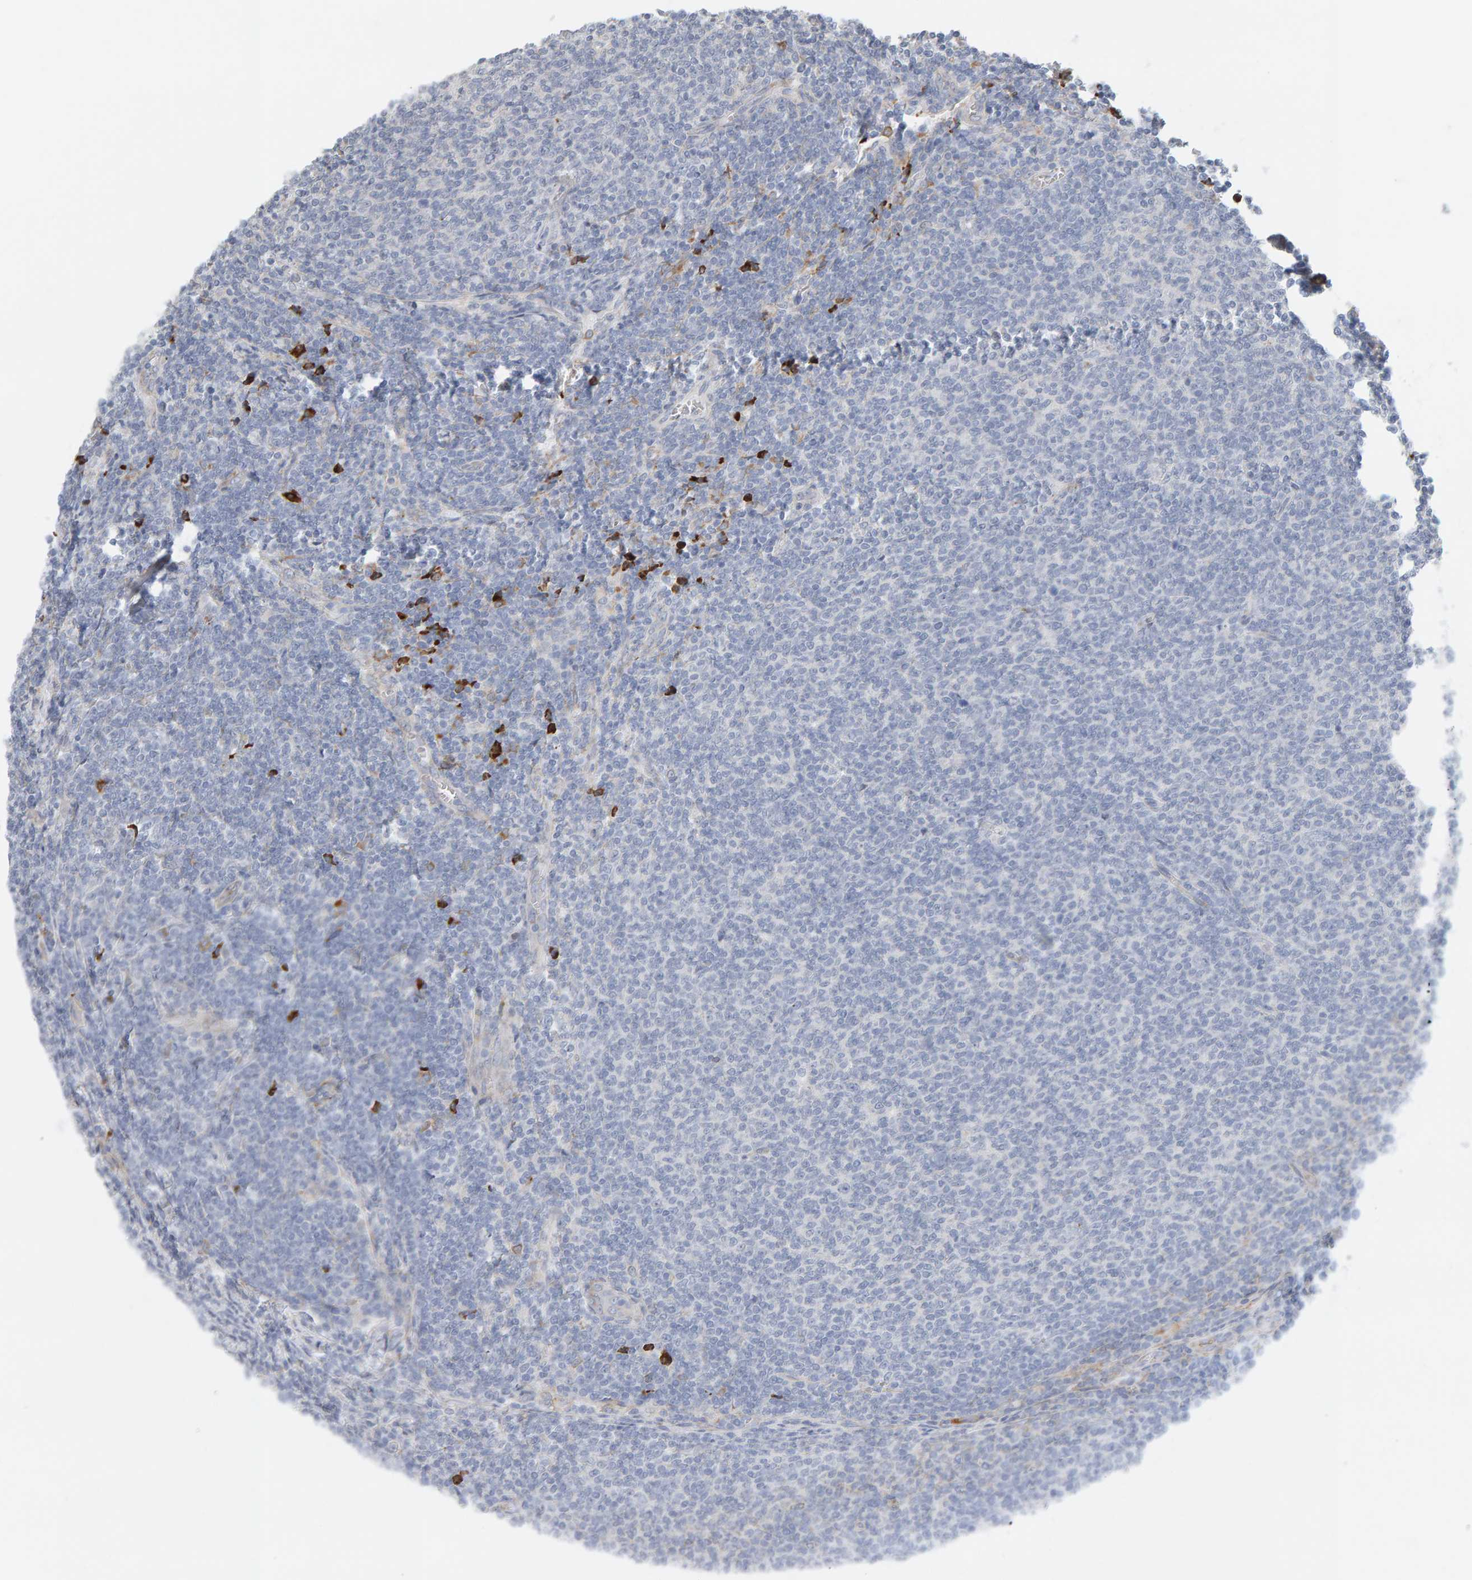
{"staining": {"intensity": "negative", "quantity": "none", "location": "none"}, "tissue": "lymphoma", "cell_type": "Tumor cells", "image_type": "cancer", "snomed": [{"axis": "morphology", "description": "Malignant lymphoma, non-Hodgkin's type, Low grade"}, {"axis": "topography", "description": "Lymph node"}], "caption": "Histopathology image shows no significant protein staining in tumor cells of low-grade malignant lymphoma, non-Hodgkin's type.", "gene": "ENGASE", "patient": {"sex": "male", "age": 66}}